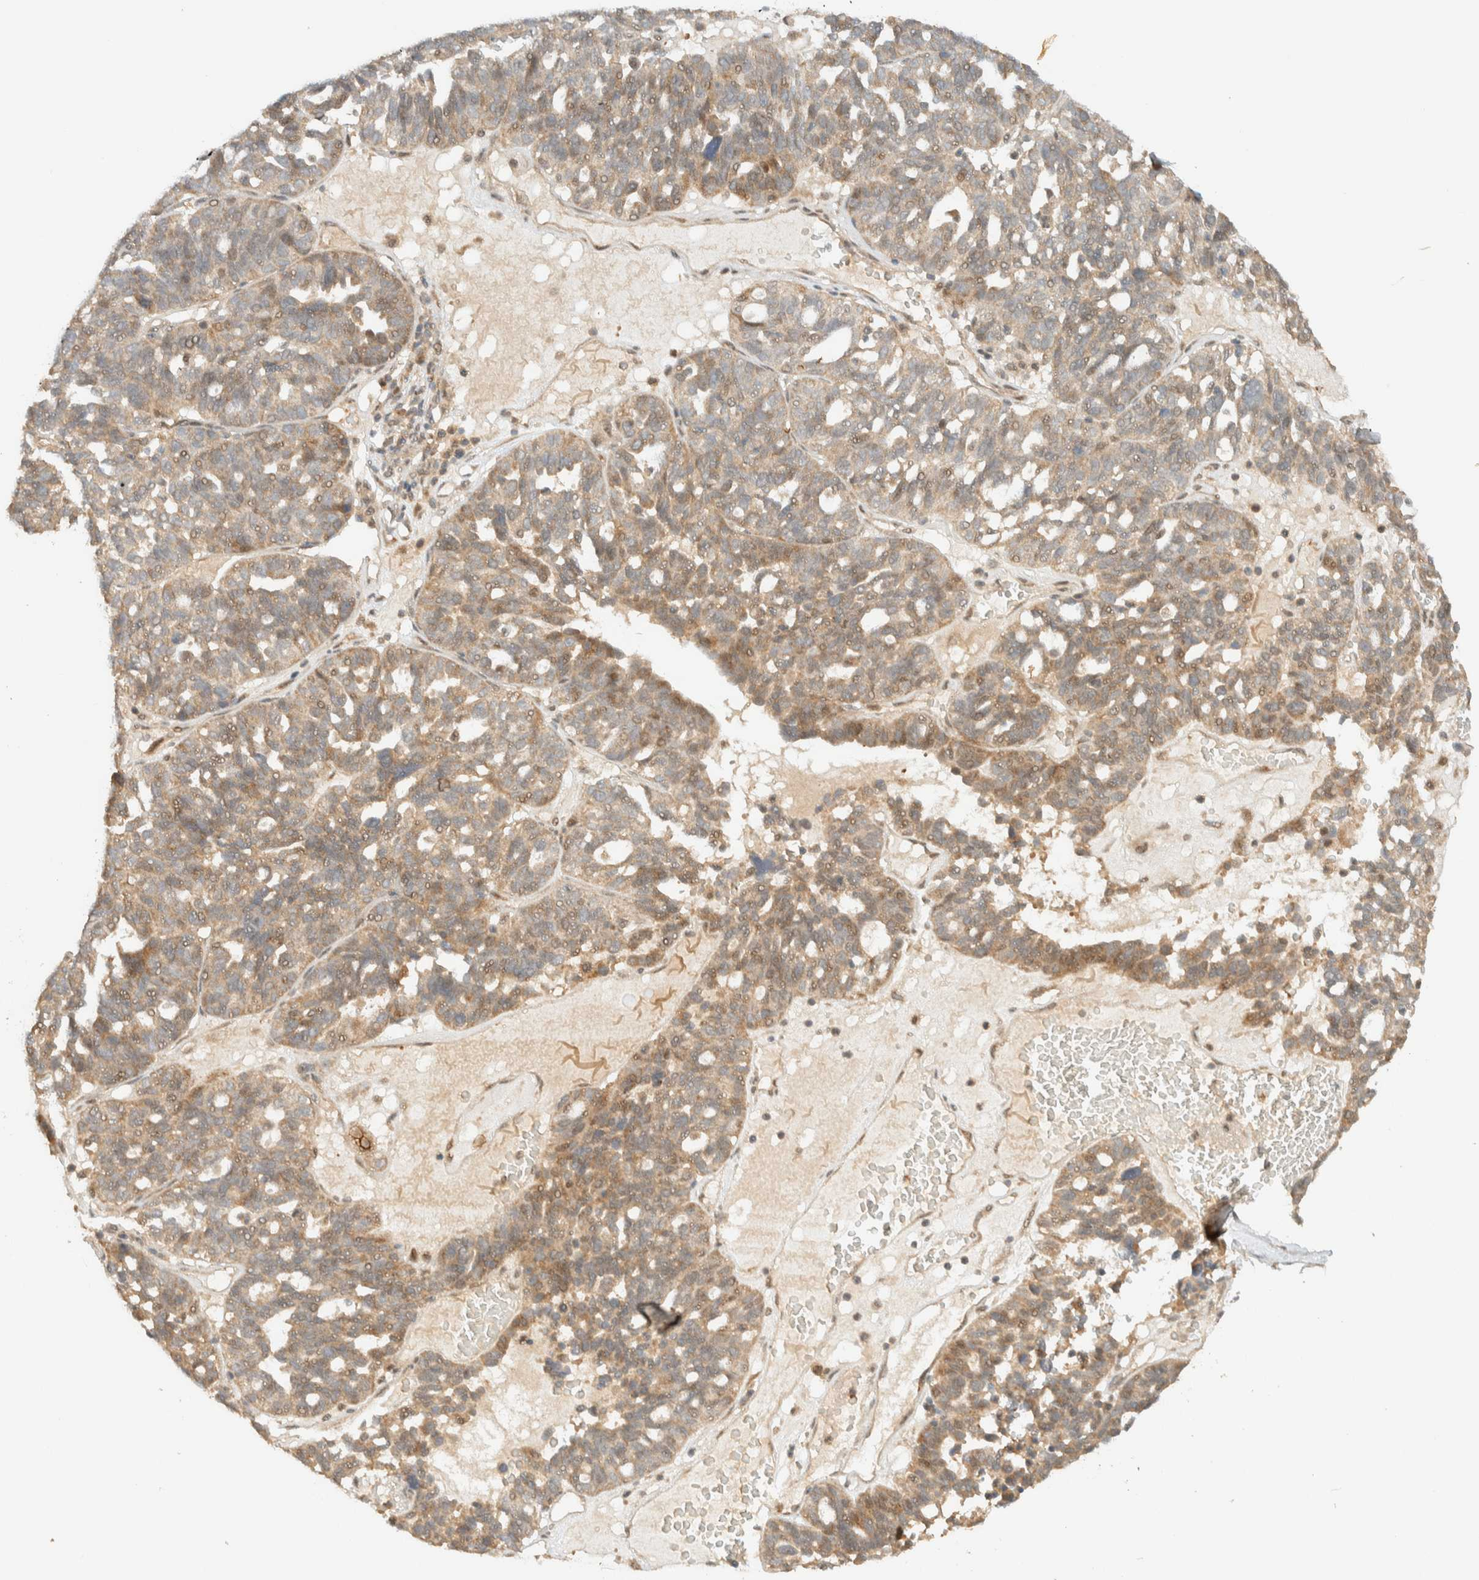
{"staining": {"intensity": "weak", "quantity": ">75%", "location": "cytoplasmic/membranous"}, "tissue": "ovarian cancer", "cell_type": "Tumor cells", "image_type": "cancer", "snomed": [{"axis": "morphology", "description": "Cystadenocarcinoma, serous, NOS"}, {"axis": "topography", "description": "Ovary"}], "caption": "There is low levels of weak cytoplasmic/membranous expression in tumor cells of ovarian cancer, as demonstrated by immunohistochemical staining (brown color).", "gene": "ZBTB34", "patient": {"sex": "female", "age": 59}}